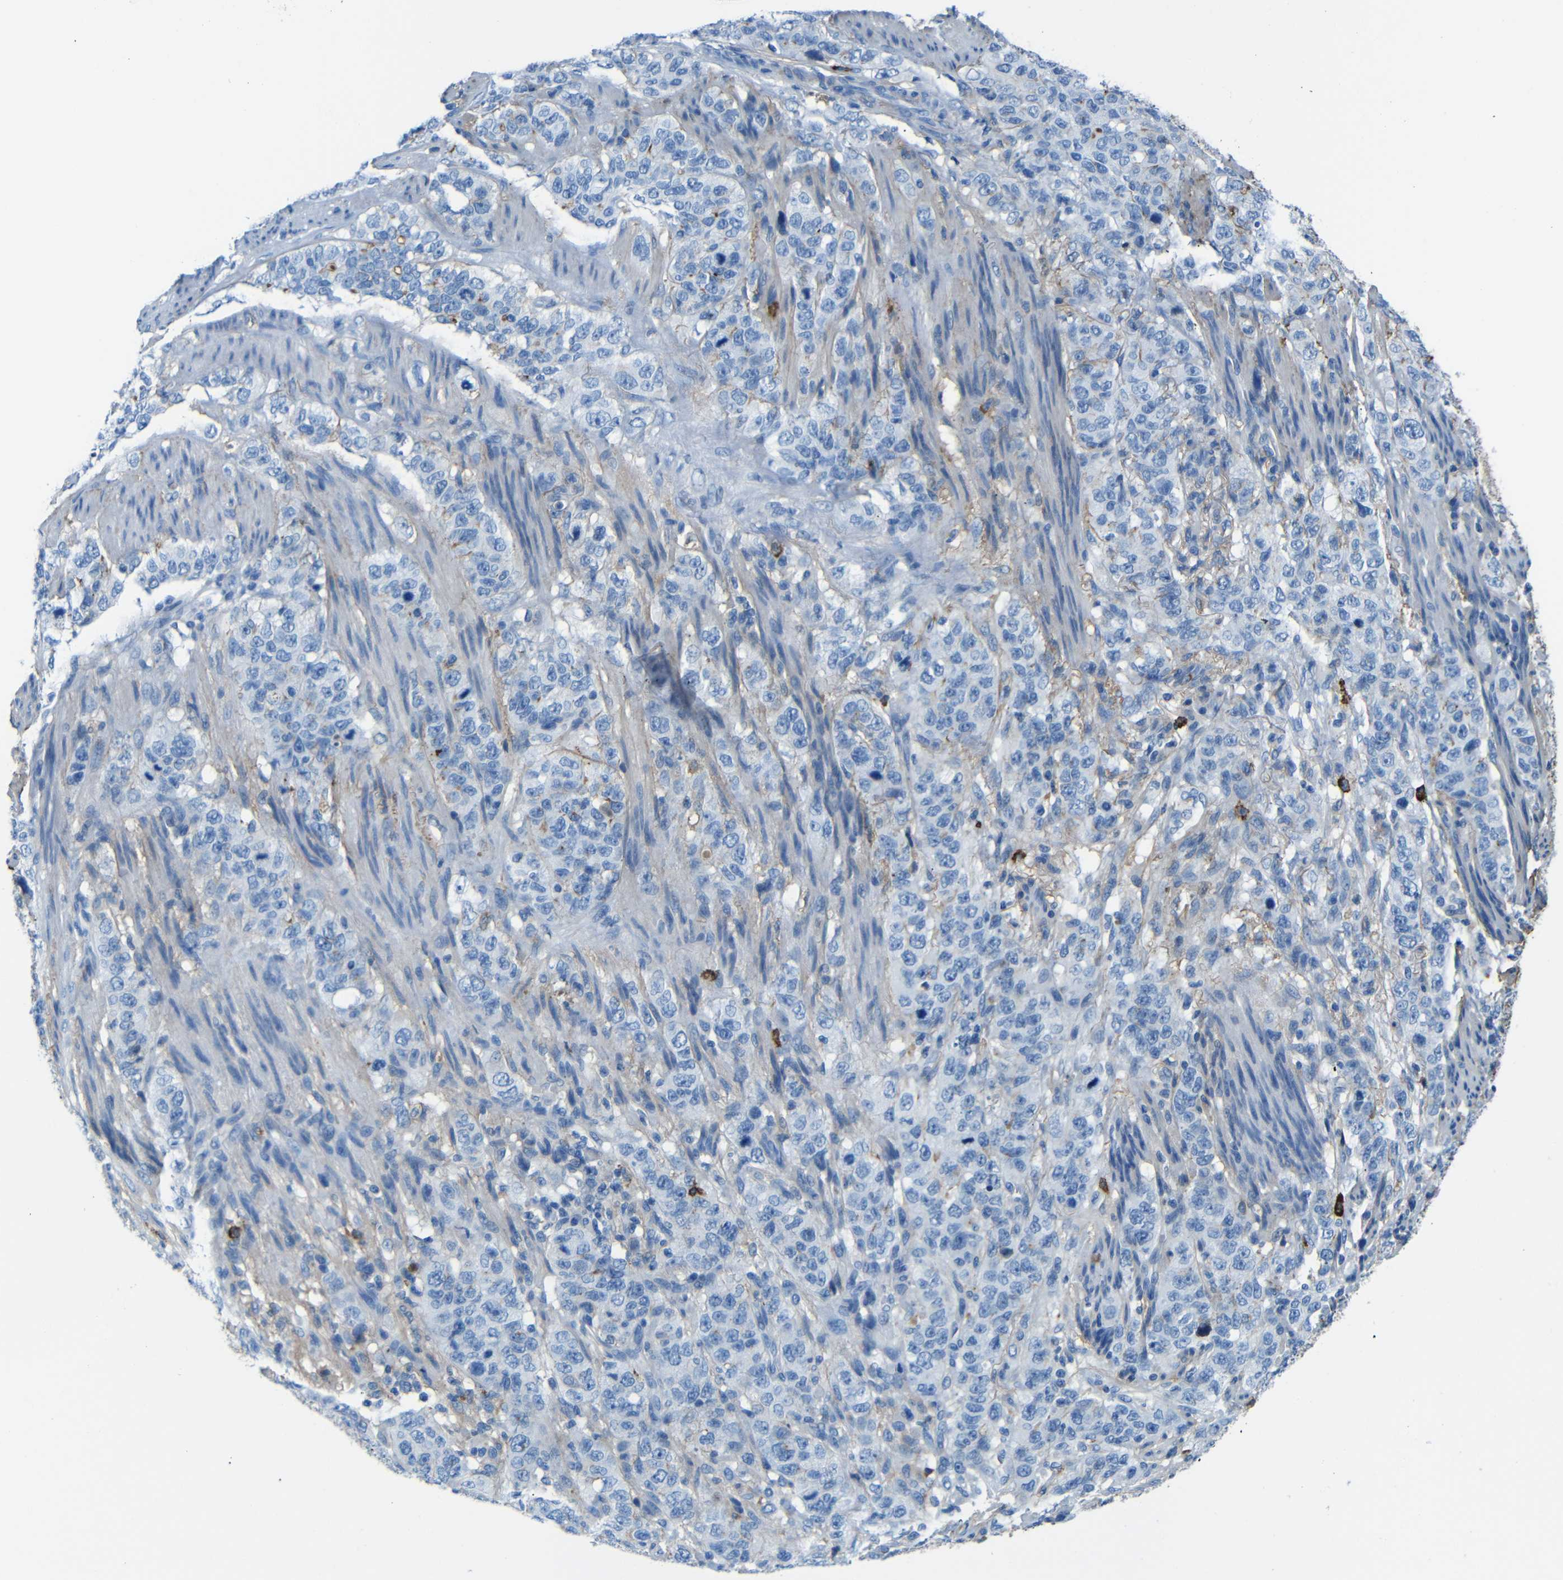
{"staining": {"intensity": "negative", "quantity": "none", "location": "none"}, "tissue": "stomach cancer", "cell_type": "Tumor cells", "image_type": "cancer", "snomed": [{"axis": "morphology", "description": "Adenocarcinoma, NOS"}, {"axis": "topography", "description": "Stomach"}], "caption": "Immunohistochemical staining of human stomach adenocarcinoma exhibits no significant expression in tumor cells.", "gene": "SERPINA1", "patient": {"sex": "male", "age": 48}}